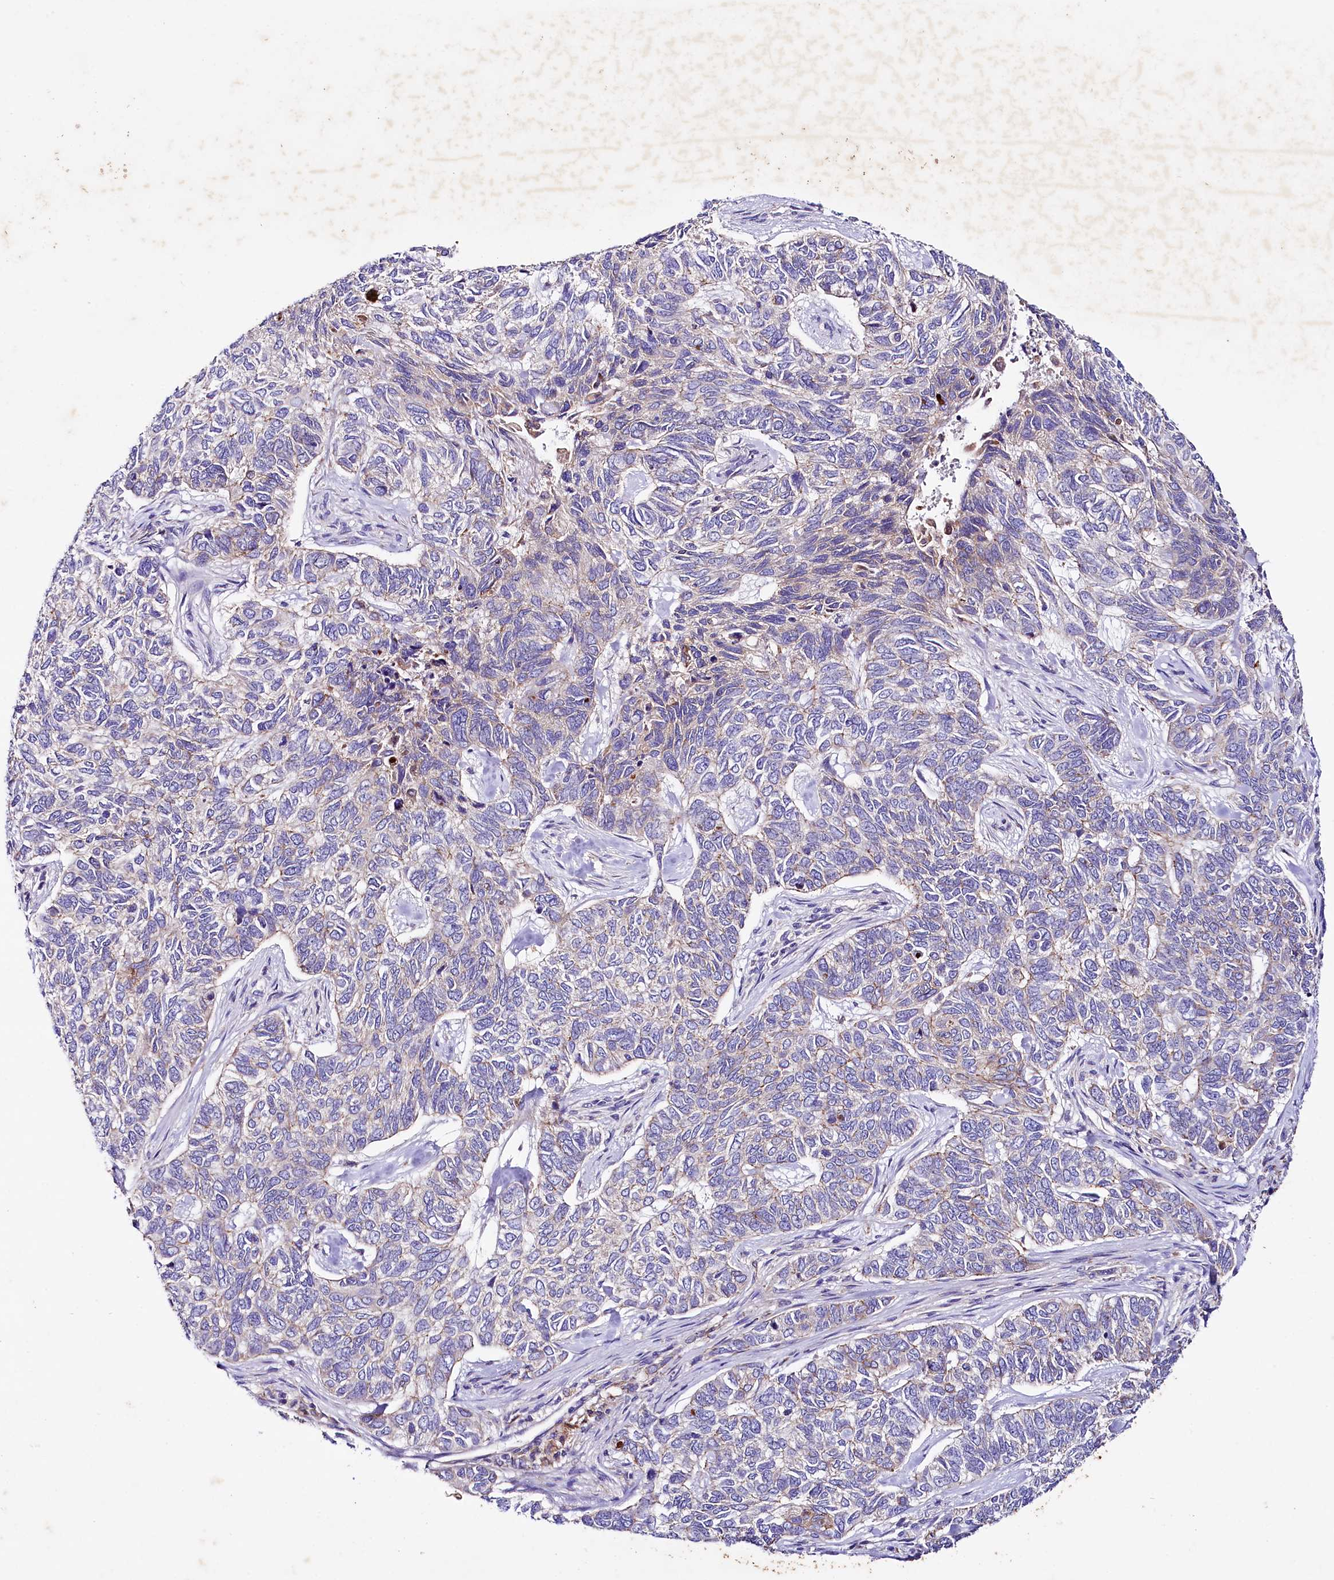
{"staining": {"intensity": "negative", "quantity": "none", "location": "none"}, "tissue": "skin cancer", "cell_type": "Tumor cells", "image_type": "cancer", "snomed": [{"axis": "morphology", "description": "Basal cell carcinoma"}, {"axis": "topography", "description": "Skin"}], "caption": "High magnification brightfield microscopy of basal cell carcinoma (skin) stained with DAB (brown) and counterstained with hematoxylin (blue): tumor cells show no significant positivity.", "gene": "SACM1L", "patient": {"sex": "female", "age": 65}}